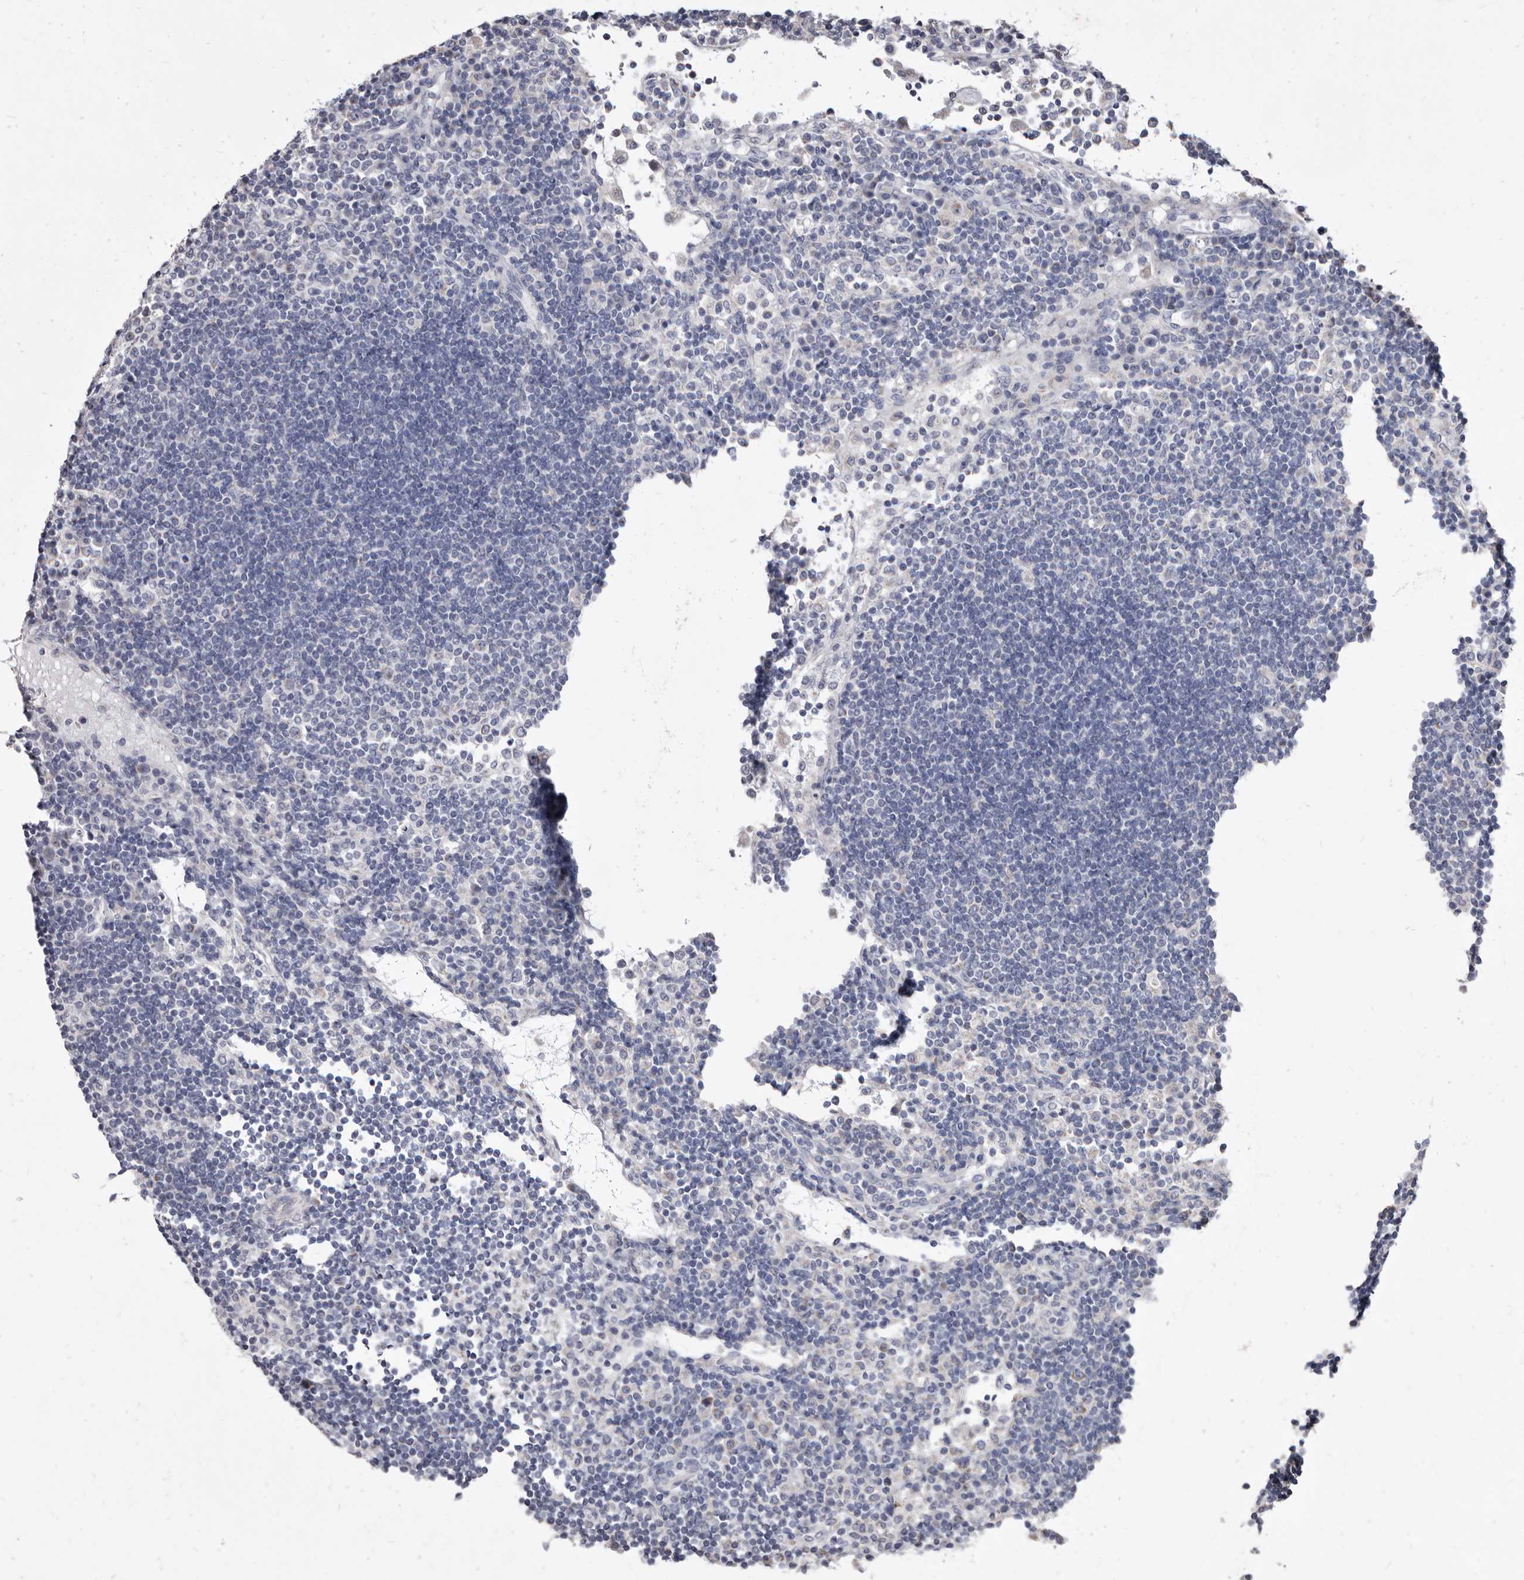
{"staining": {"intensity": "negative", "quantity": "none", "location": "none"}, "tissue": "lymph node", "cell_type": "Germinal center cells", "image_type": "normal", "snomed": [{"axis": "morphology", "description": "Normal tissue, NOS"}, {"axis": "topography", "description": "Lymph node"}], "caption": "A high-resolution micrograph shows IHC staining of unremarkable lymph node, which demonstrates no significant positivity in germinal center cells. The staining is performed using DAB brown chromogen with nuclei counter-stained in using hematoxylin.", "gene": "CYP2E1", "patient": {"sex": "female", "age": 53}}